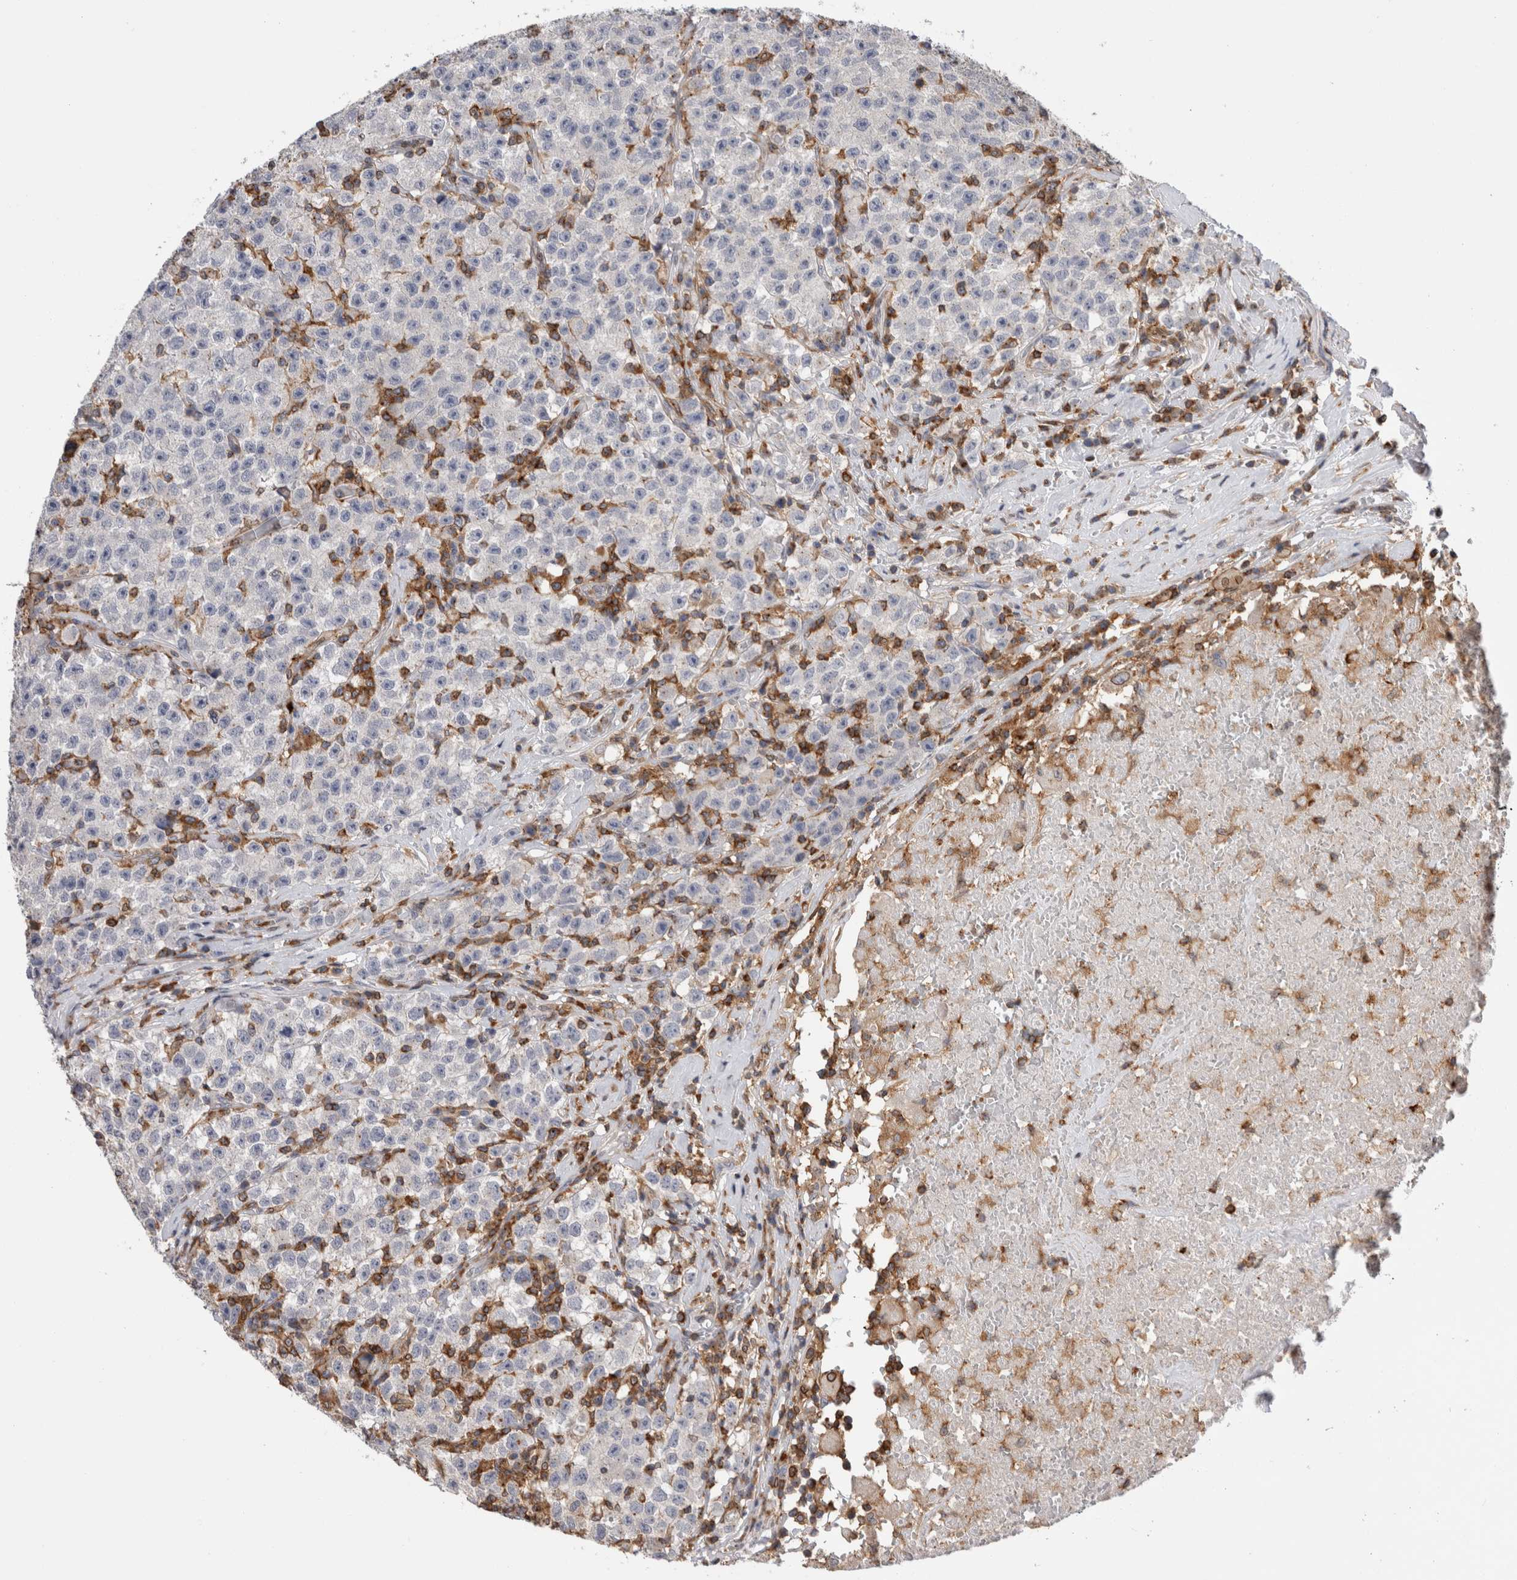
{"staining": {"intensity": "negative", "quantity": "none", "location": "none"}, "tissue": "testis cancer", "cell_type": "Tumor cells", "image_type": "cancer", "snomed": [{"axis": "morphology", "description": "Seminoma, NOS"}, {"axis": "topography", "description": "Testis"}], "caption": "IHC micrograph of human testis cancer (seminoma) stained for a protein (brown), which shows no expression in tumor cells.", "gene": "CCDC88B", "patient": {"sex": "male", "age": 22}}